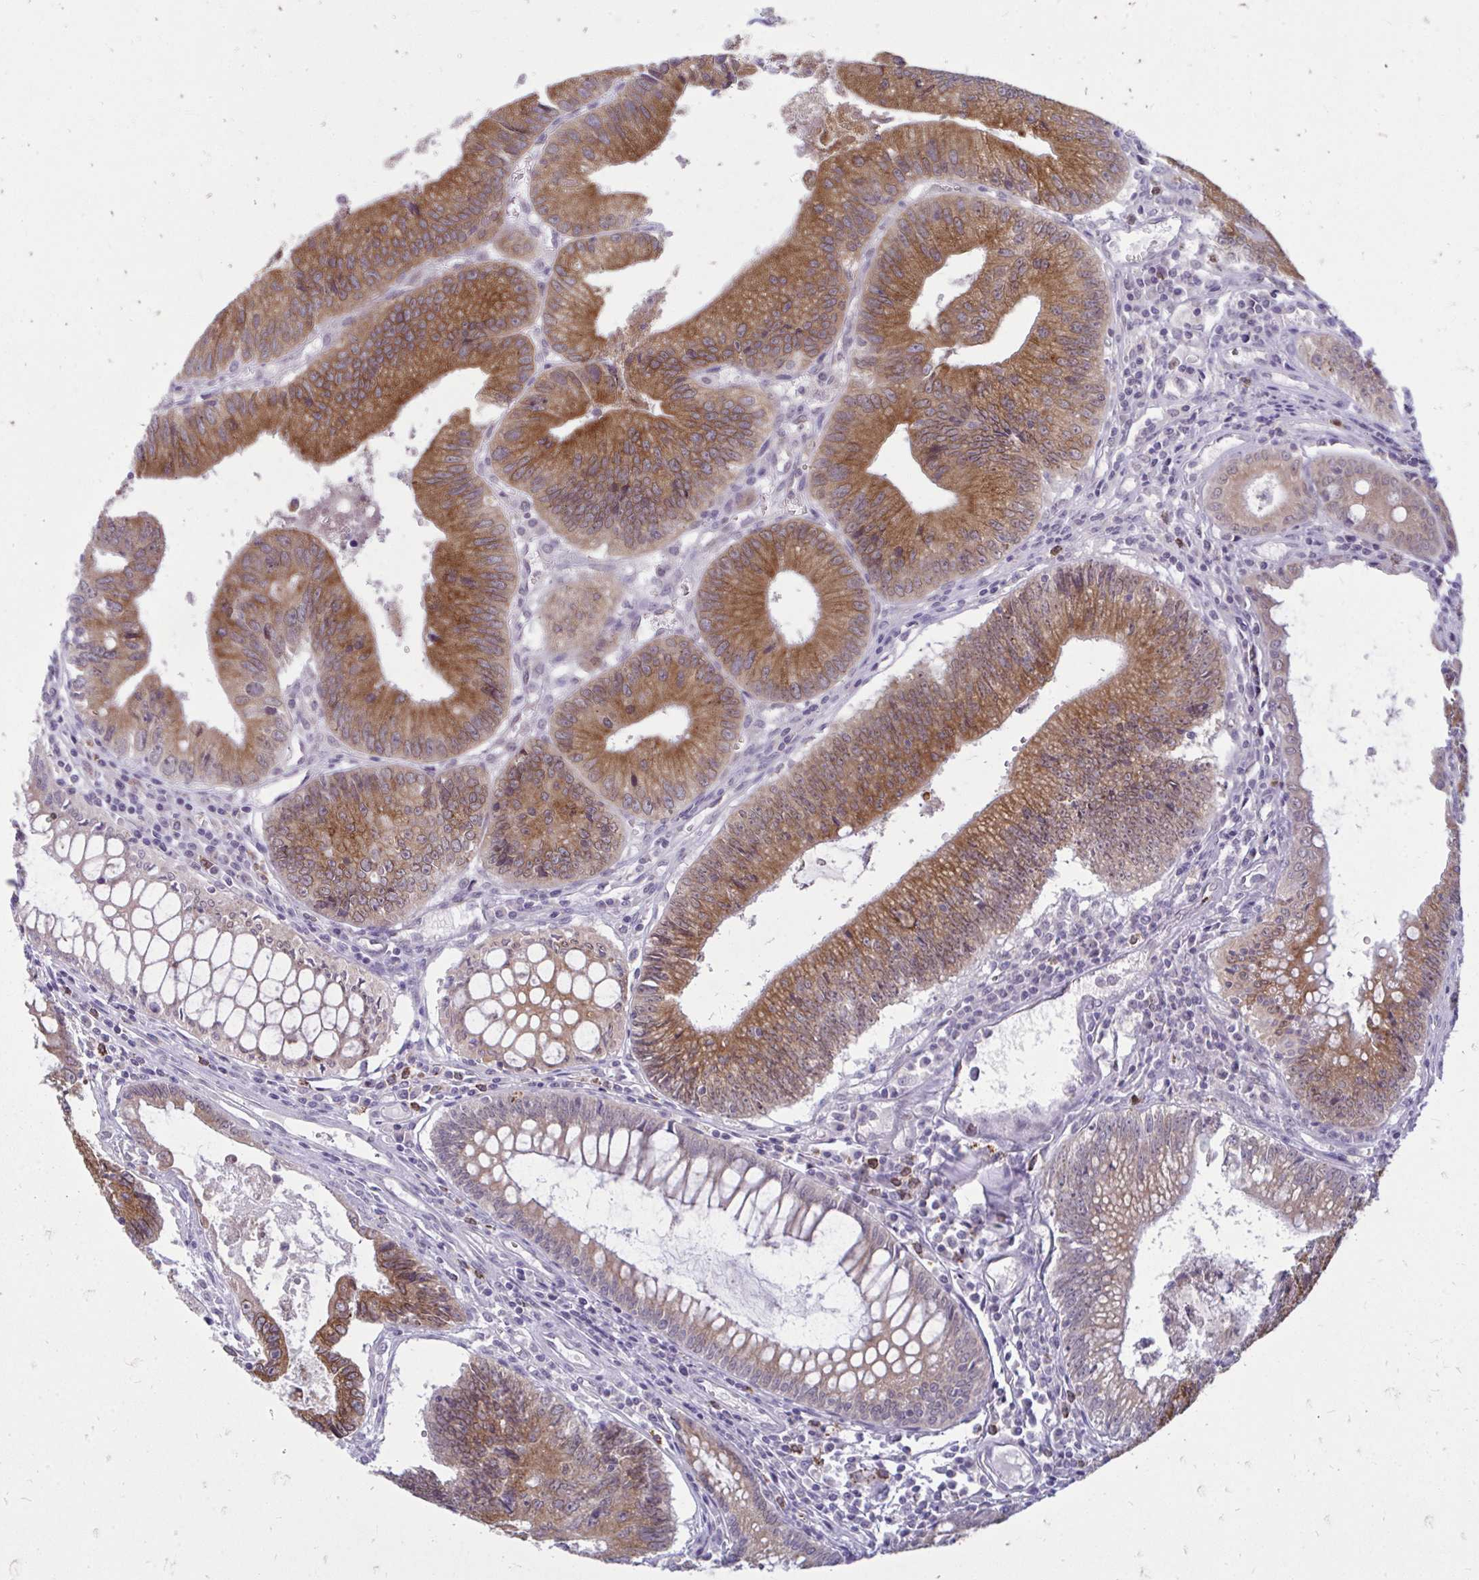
{"staining": {"intensity": "moderate", "quantity": ">75%", "location": "cytoplasmic/membranous"}, "tissue": "colorectal cancer", "cell_type": "Tumor cells", "image_type": "cancer", "snomed": [{"axis": "morphology", "description": "Adenocarcinoma, NOS"}, {"axis": "topography", "description": "Rectum"}], "caption": "About >75% of tumor cells in colorectal adenocarcinoma display moderate cytoplasmic/membranous protein positivity as visualized by brown immunohistochemical staining.", "gene": "ACSL5", "patient": {"sex": "female", "age": 81}}